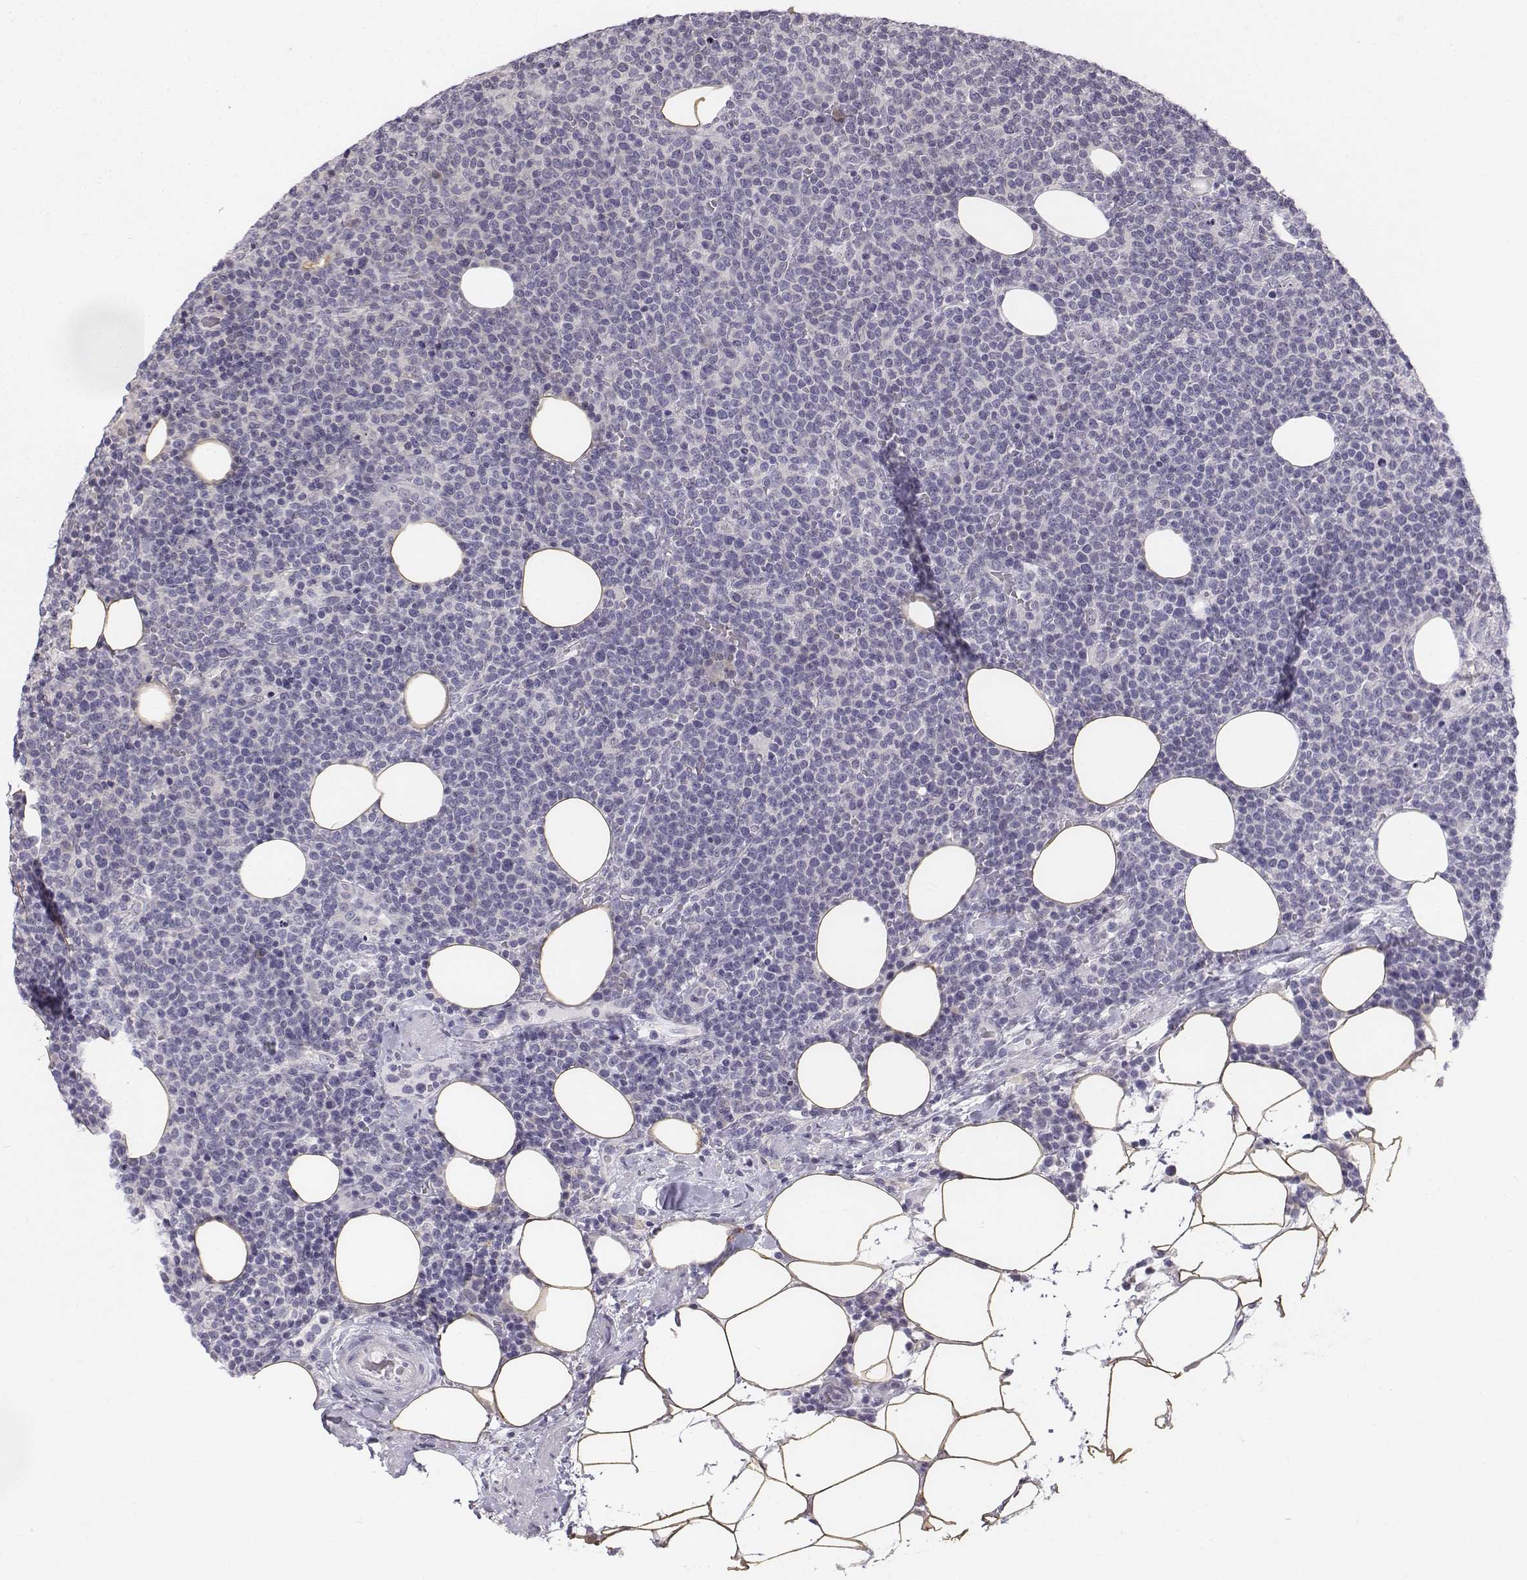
{"staining": {"intensity": "negative", "quantity": "none", "location": "none"}, "tissue": "lymphoma", "cell_type": "Tumor cells", "image_type": "cancer", "snomed": [{"axis": "morphology", "description": "Malignant lymphoma, non-Hodgkin's type, High grade"}, {"axis": "topography", "description": "Lymph node"}], "caption": "Malignant lymphoma, non-Hodgkin's type (high-grade) was stained to show a protein in brown. There is no significant positivity in tumor cells.", "gene": "PENK", "patient": {"sex": "male", "age": 61}}